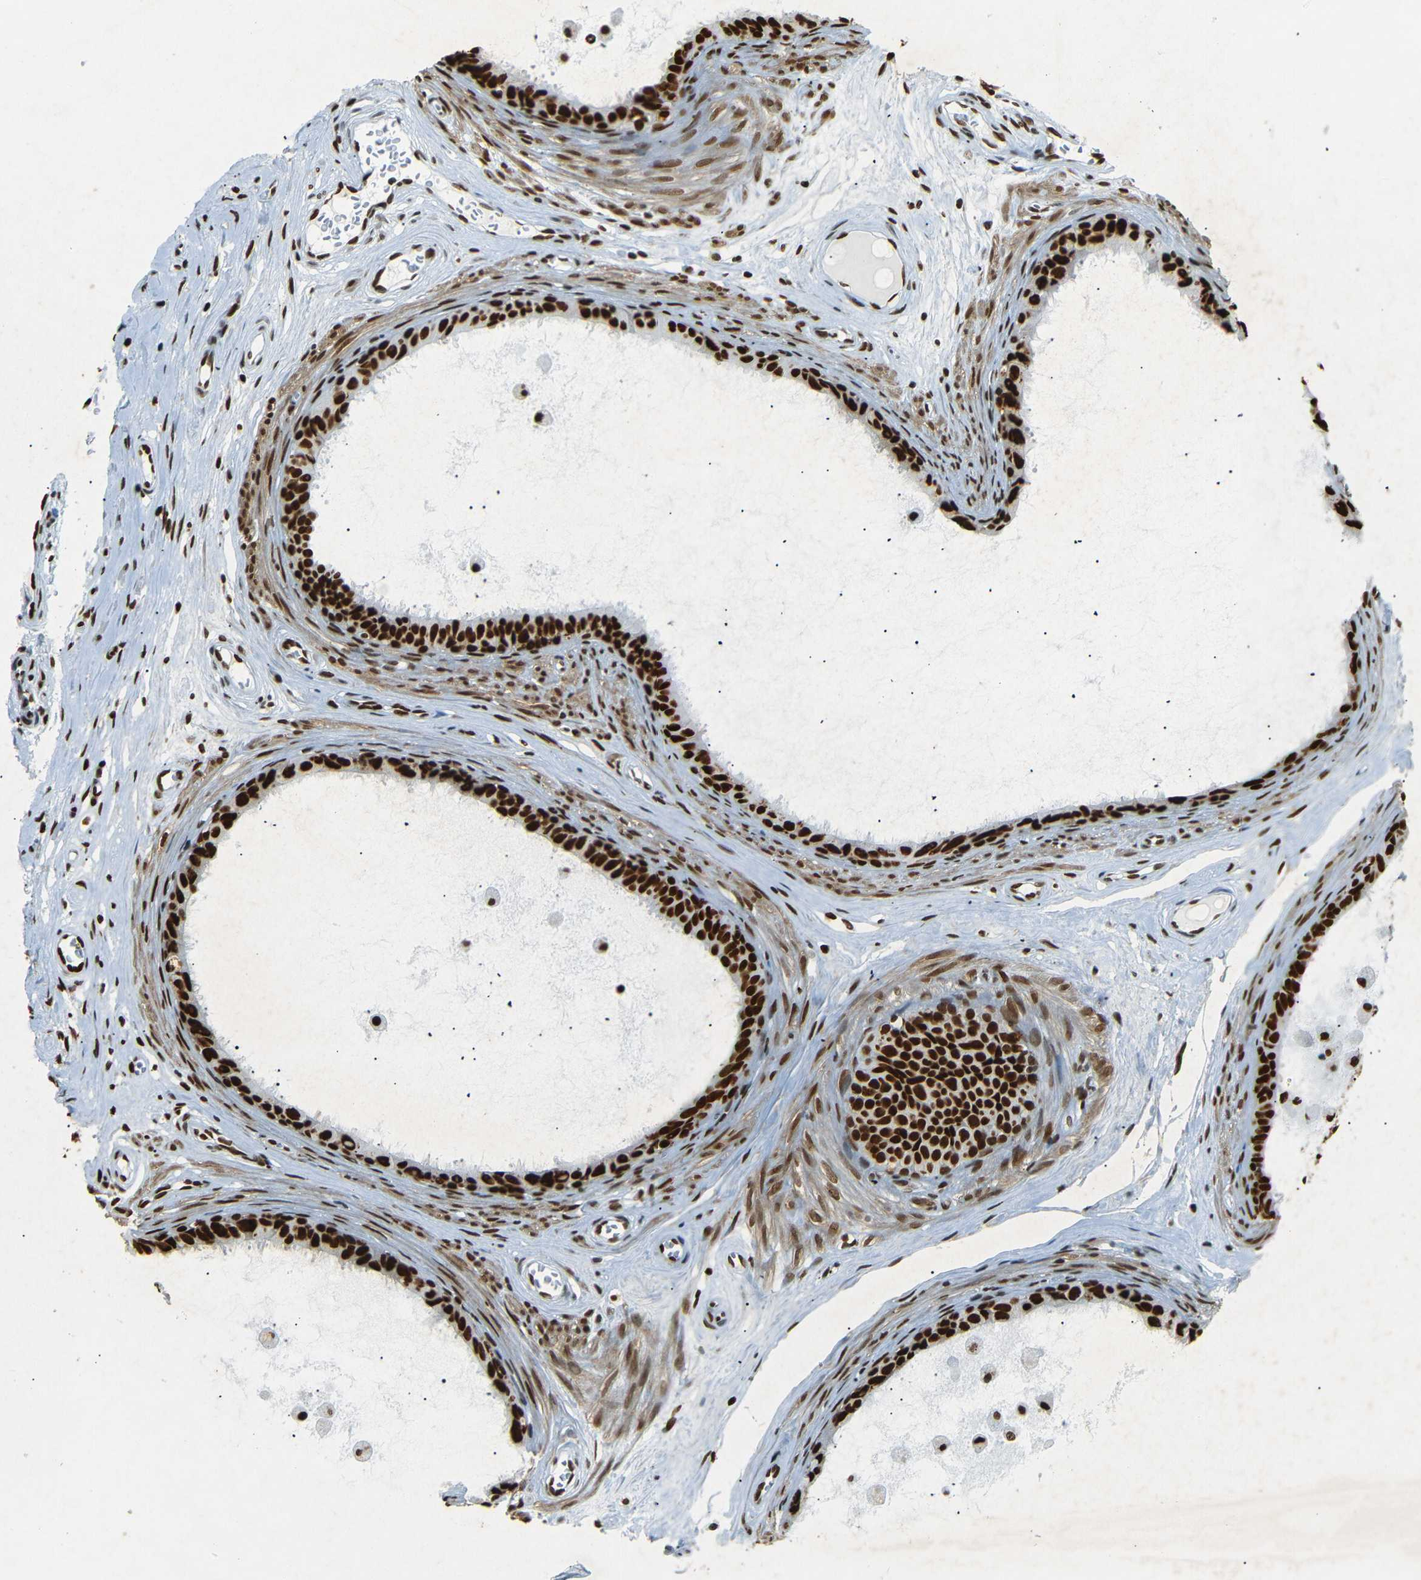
{"staining": {"intensity": "strong", "quantity": ">75%", "location": "nuclear"}, "tissue": "epididymis", "cell_type": "Glandular cells", "image_type": "normal", "snomed": [{"axis": "morphology", "description": "Normal tissue, NOS"}, {"axis": "morphology", "description": "Inflammation, NOS"}, {"axis": "topography", "description": "Epididymis"}], "caption": "Immunohistochemical staining of benign epididymis demonstrates strong nuclear protein staining in about >75% of glandular cells.", "gene": "HMGN1", "patient": {"sex": "male", "age": 85}}